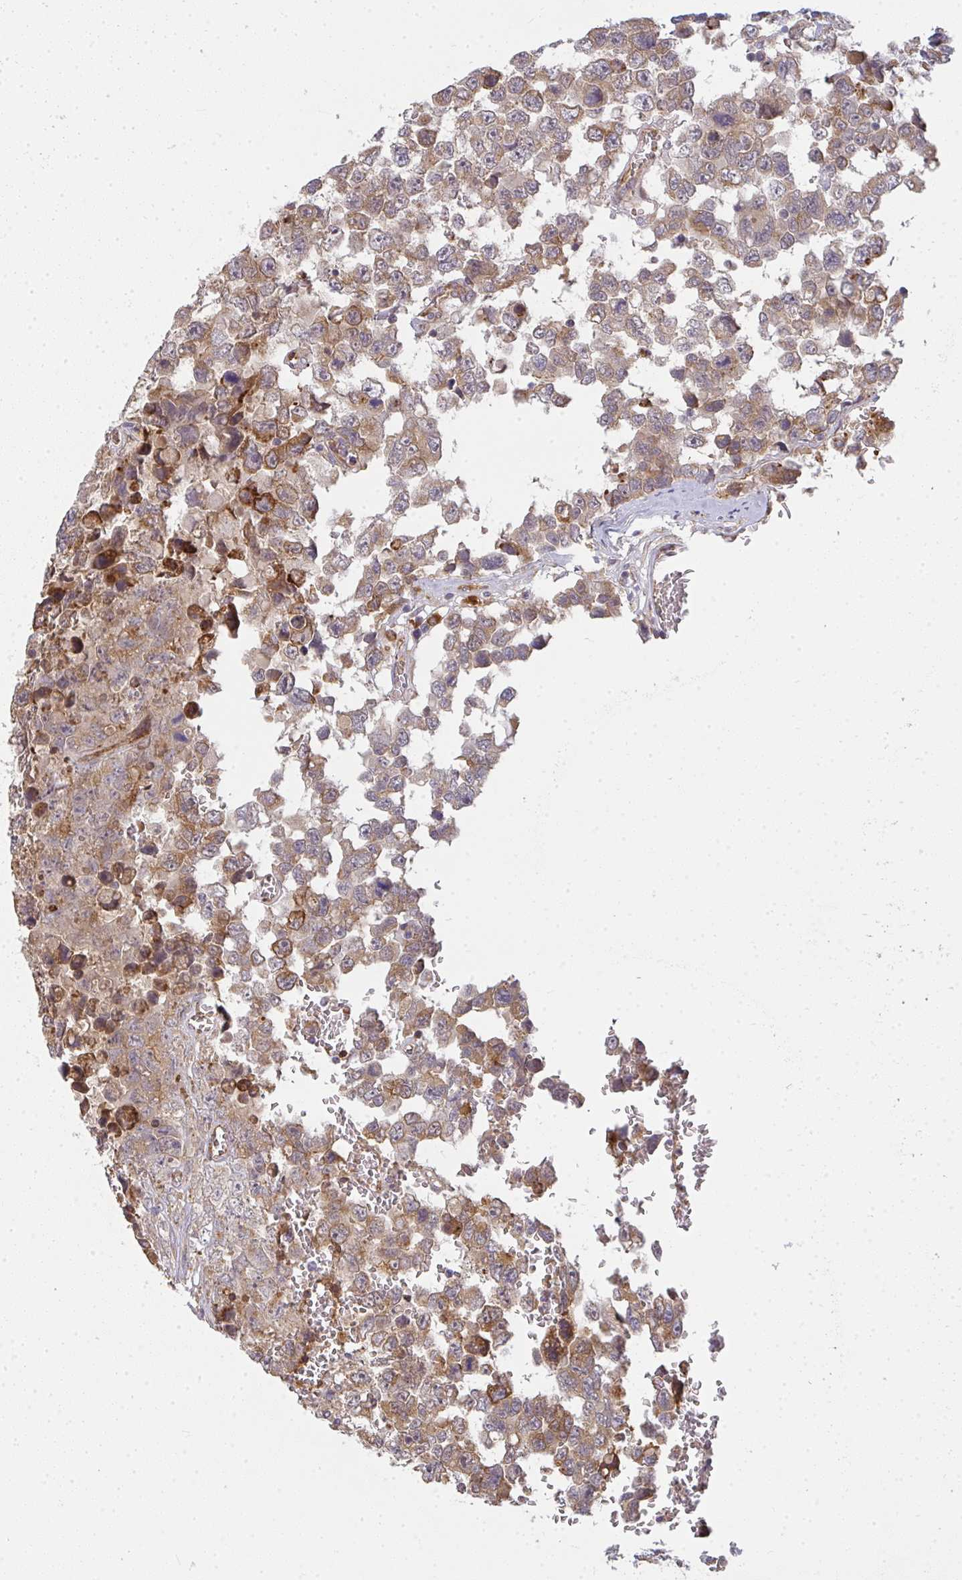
{"staining": {"intensity": "moderate", "quantity": ">75%", "location": "cytoplasmic/membranous"}, "tissue": "testis cancer", "cell_type": "Tumor cells", "image_type": "cancer", "snomed": [{"axis": "morphology", "description": "Carcinoma, Embryonal, NOS"}, {"axis": "topography", "description": "Testis"}], "caption": "Immunohistochemistry (DAB (3,3'-diaminobenzidine)) staining of testis cancer displays moderate cytoplasmic/membranous protein staining in about >75% of tumor cells. Using DAB (3,3'-diaminobenzidine) (brown) and hematoxylin (blue) stains, captured at high magnification using brightfield microscopy.", "gene": "B4GALT6", "patient": {"sex": "male", "age": 18}}